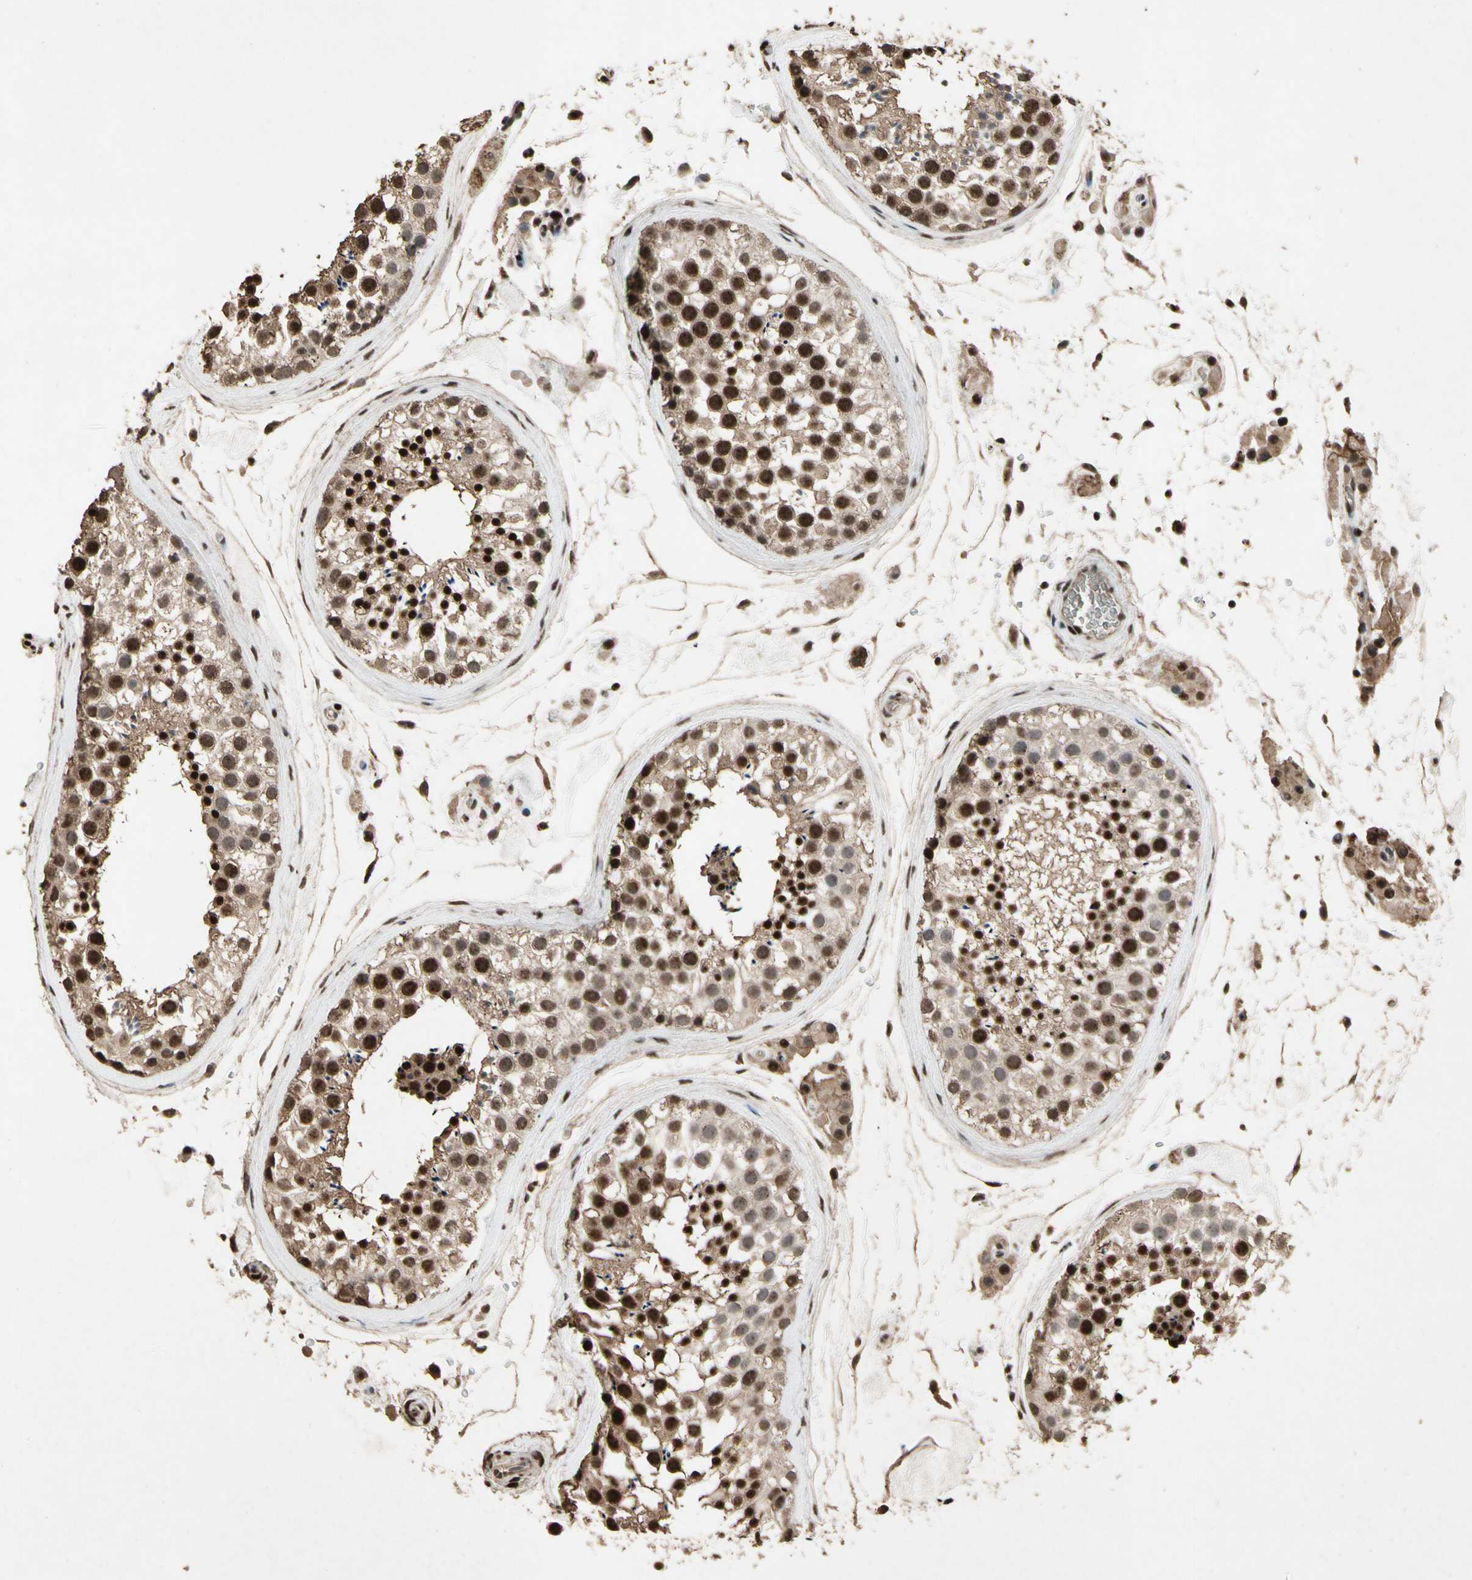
{"staining": {"intensity": "strong", "quantity": ">75%", "location": "cytoplasmic/membranous,nuclear"}, "tissue": "testis", "cell_type": "Cells in seminiferous ducts", "image_type": "normal", "snomed": [{"axis": "morphology", "description": "Normal tissue, NOS"}, {"axis": "topography", "description": "Testis"}], "caption": "Brown immunohistochemical staining in normal testis shows strong cytoplasmic/membranous,nuclear staining in approximately >75% of cells in seminiferous ducts. The protein of interest is shown in brown color, while the nuclei are stained blue.", "gene": "TBX2", "patient": {"sex": "male", "age": 46}}